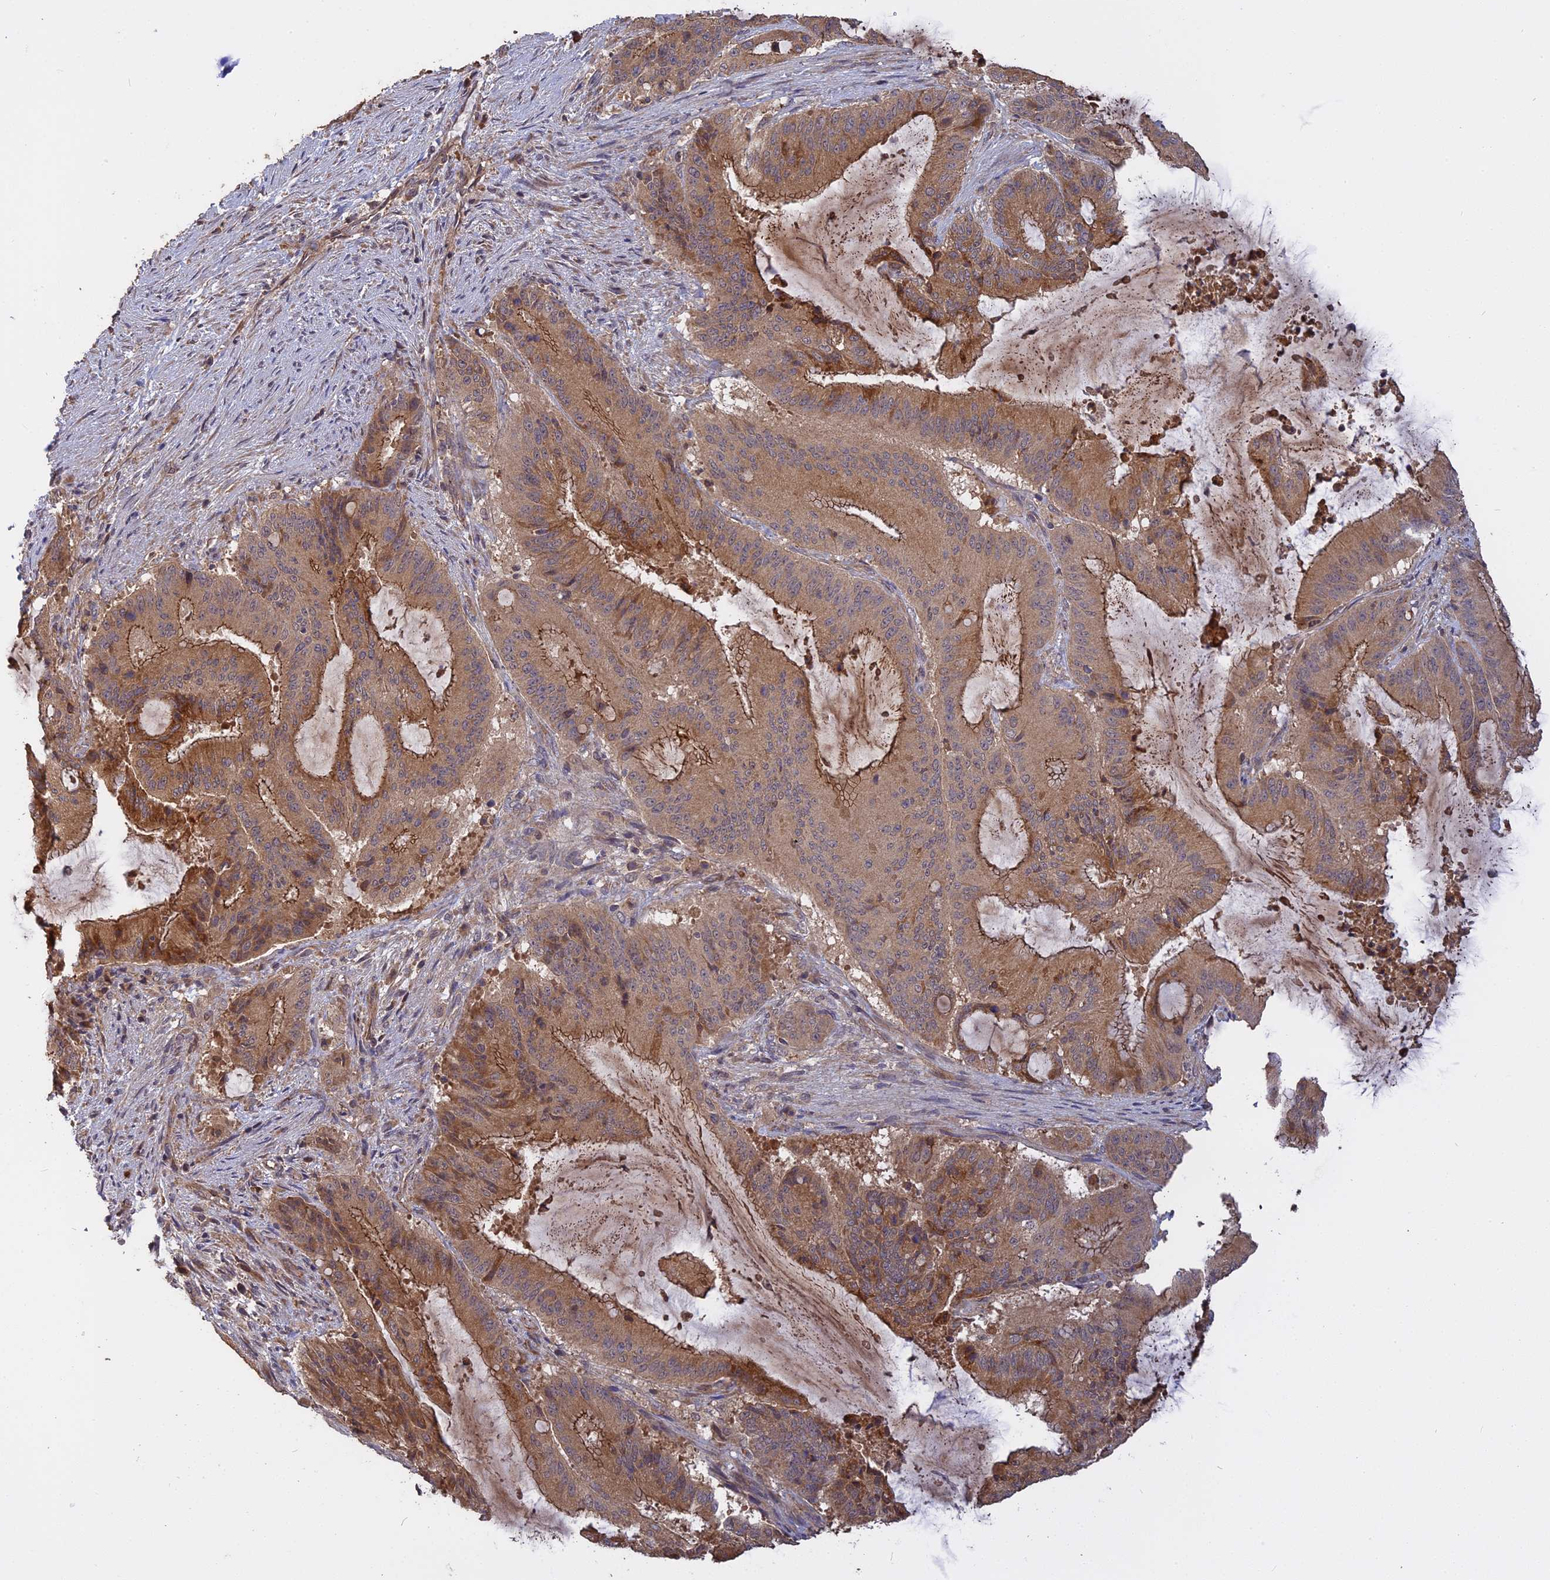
{"staining": {"intensity": "moderate", "quantity": ">75%", "location": "cytoplasmic/membranous"}, "tissue": "liver cancer", "cell_type": "Tumor cells", "image_type": "cancer", "snomed": [{"axis": "morphology", "description": "Normal tissue, NOS"}, {"axis": "morphology", "description": "Cholangiocarcinoma"}, {"axis": "topography", "description": "Liver"}, {"axis": "topography", "description": "Peripheral nerve tissue"}], "caption": "Immunohistochemical staining of liver cancer (cholangiocarcinoma) shows moderate cytoplasmic/membranous protein positivity in approximately >75% of tumor cells. (DAB (3,3'-diaminobenzidine) IHC, brown staining for protein, blue staining for nuclei).", "gene": "ARHGAP40", "patient": {"sex": "female", "age": 73}}